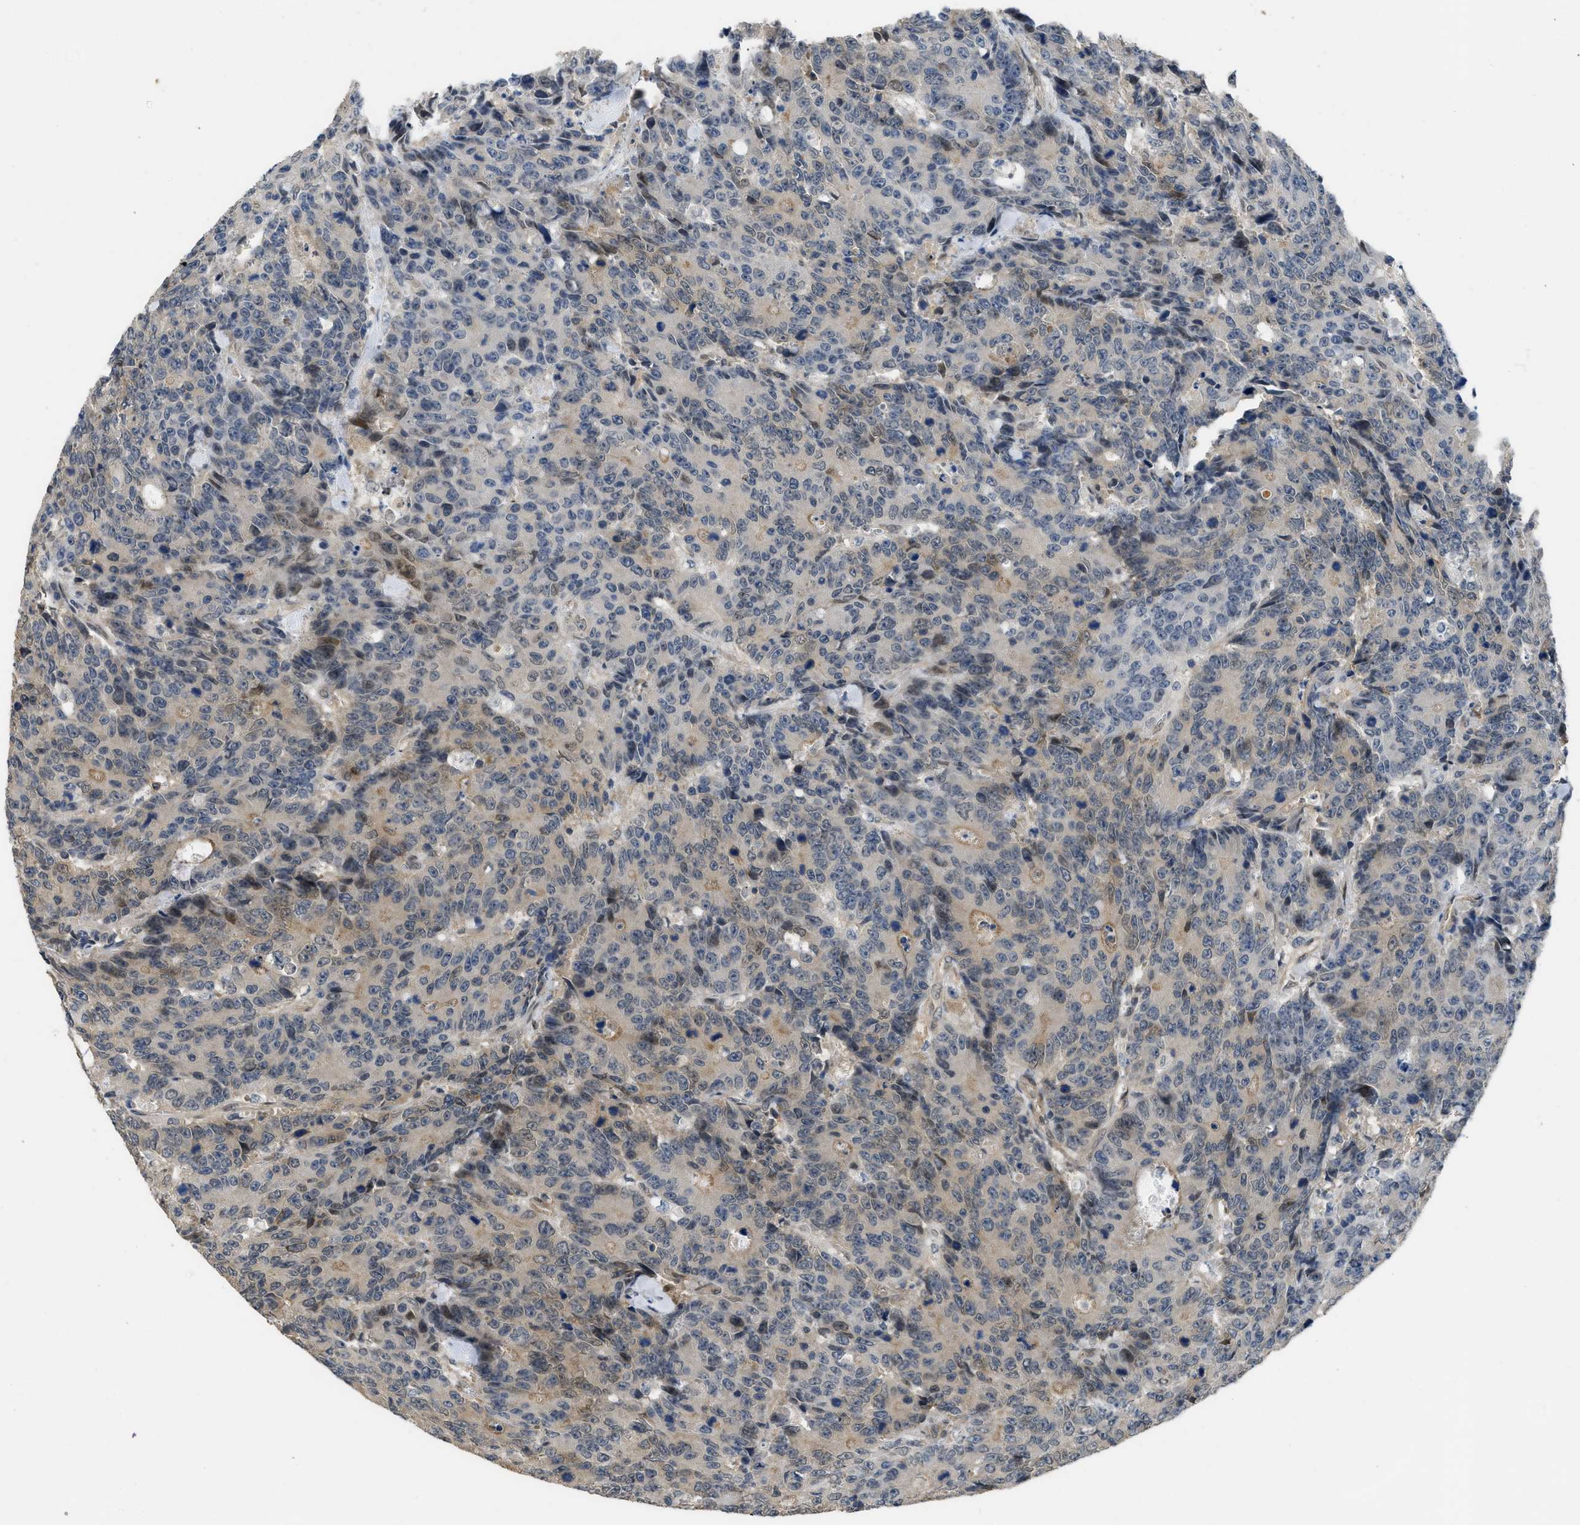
{"staining": {"intensity": "weak", "quantity": "25%-75%", "location": "cytoplasmic/membranous"}, "tissue": "colorectal cancer", "cell_type": "Tumor cells", "image_type": "cancer", "snomed": [{"axis": "morphology", "description": "Adenocarcinoma, NOS"}, {"axis": "topography", "description": "Colon"}], "caption": "IHC (DAB (3,3'-diaminobenzidine)) staining of adenocarcinoma (colorectal) reveals weak cytoplasmic/membranous protein positivity in about 25%-75% of tumor cells. (DAB (3,3'-diaminobenzidine) = brown stain, brightfield microscopy at high magnification).", "gene": "TES", "patient": {"sex": "female", "age": 86}}